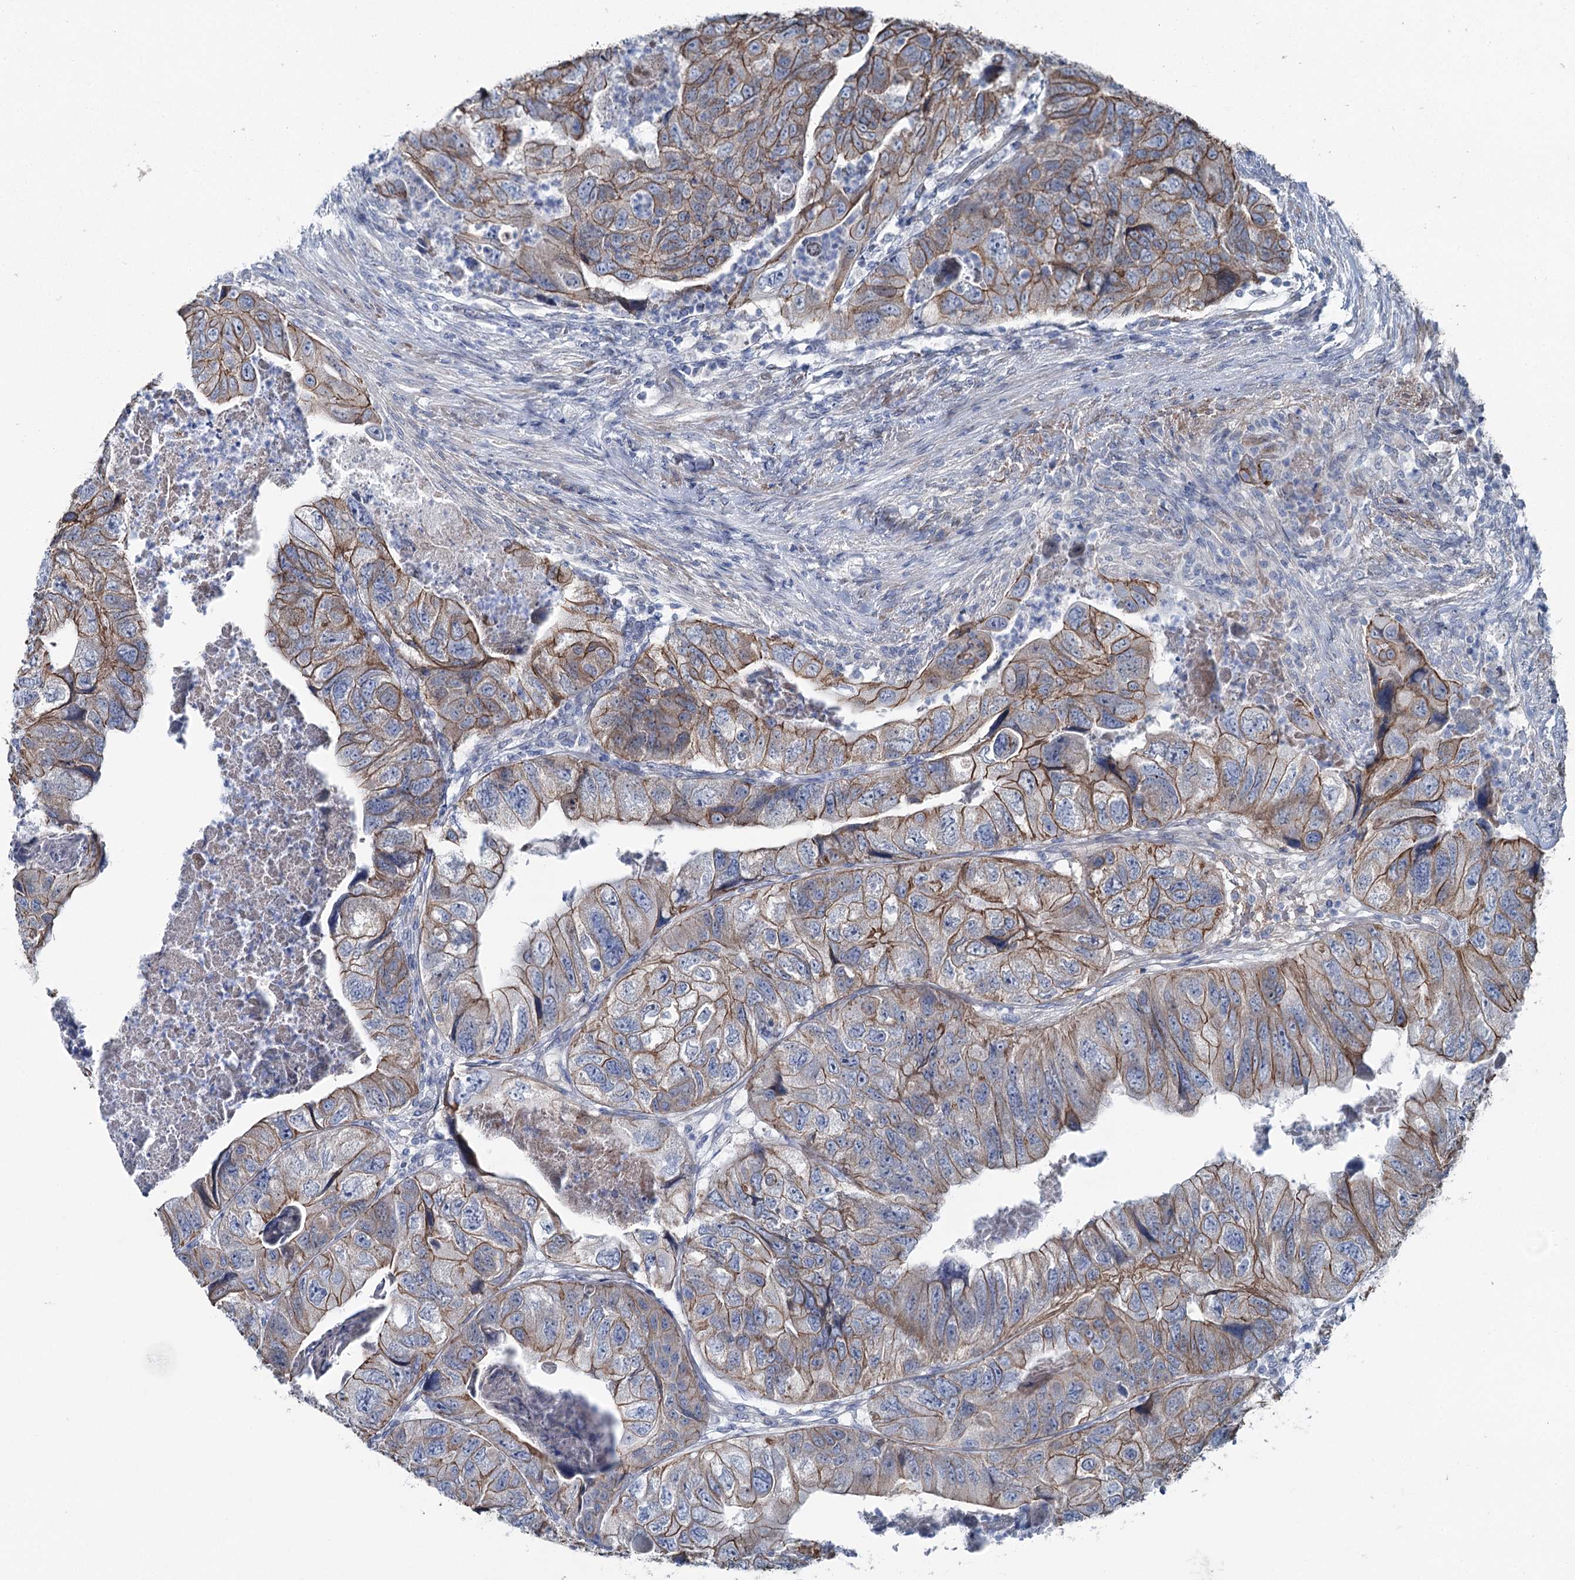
{"staining": {"intensity": "moderate", "quantity": ">75%", "location": "cytoplasmic/membranous"}, "tissue": "colorectal cancer", "cell_type": "Tumor cells", "image_type": "cancer", "snomed": [{"axis": "morphology", "description": "Adenocarcinoma, NOS"}, {"axis": "topography", "description": "Rectum"}], "caption": "A histopathology image showing moderate cytoplasmic/membranous expression in approximately >75% of tumor cells in adenocarcinoma (colorectal), as visualized by brown immunohistochemical staining.", "gene": "FAM120B", "patient": {"sex": "male", "age": 63}}